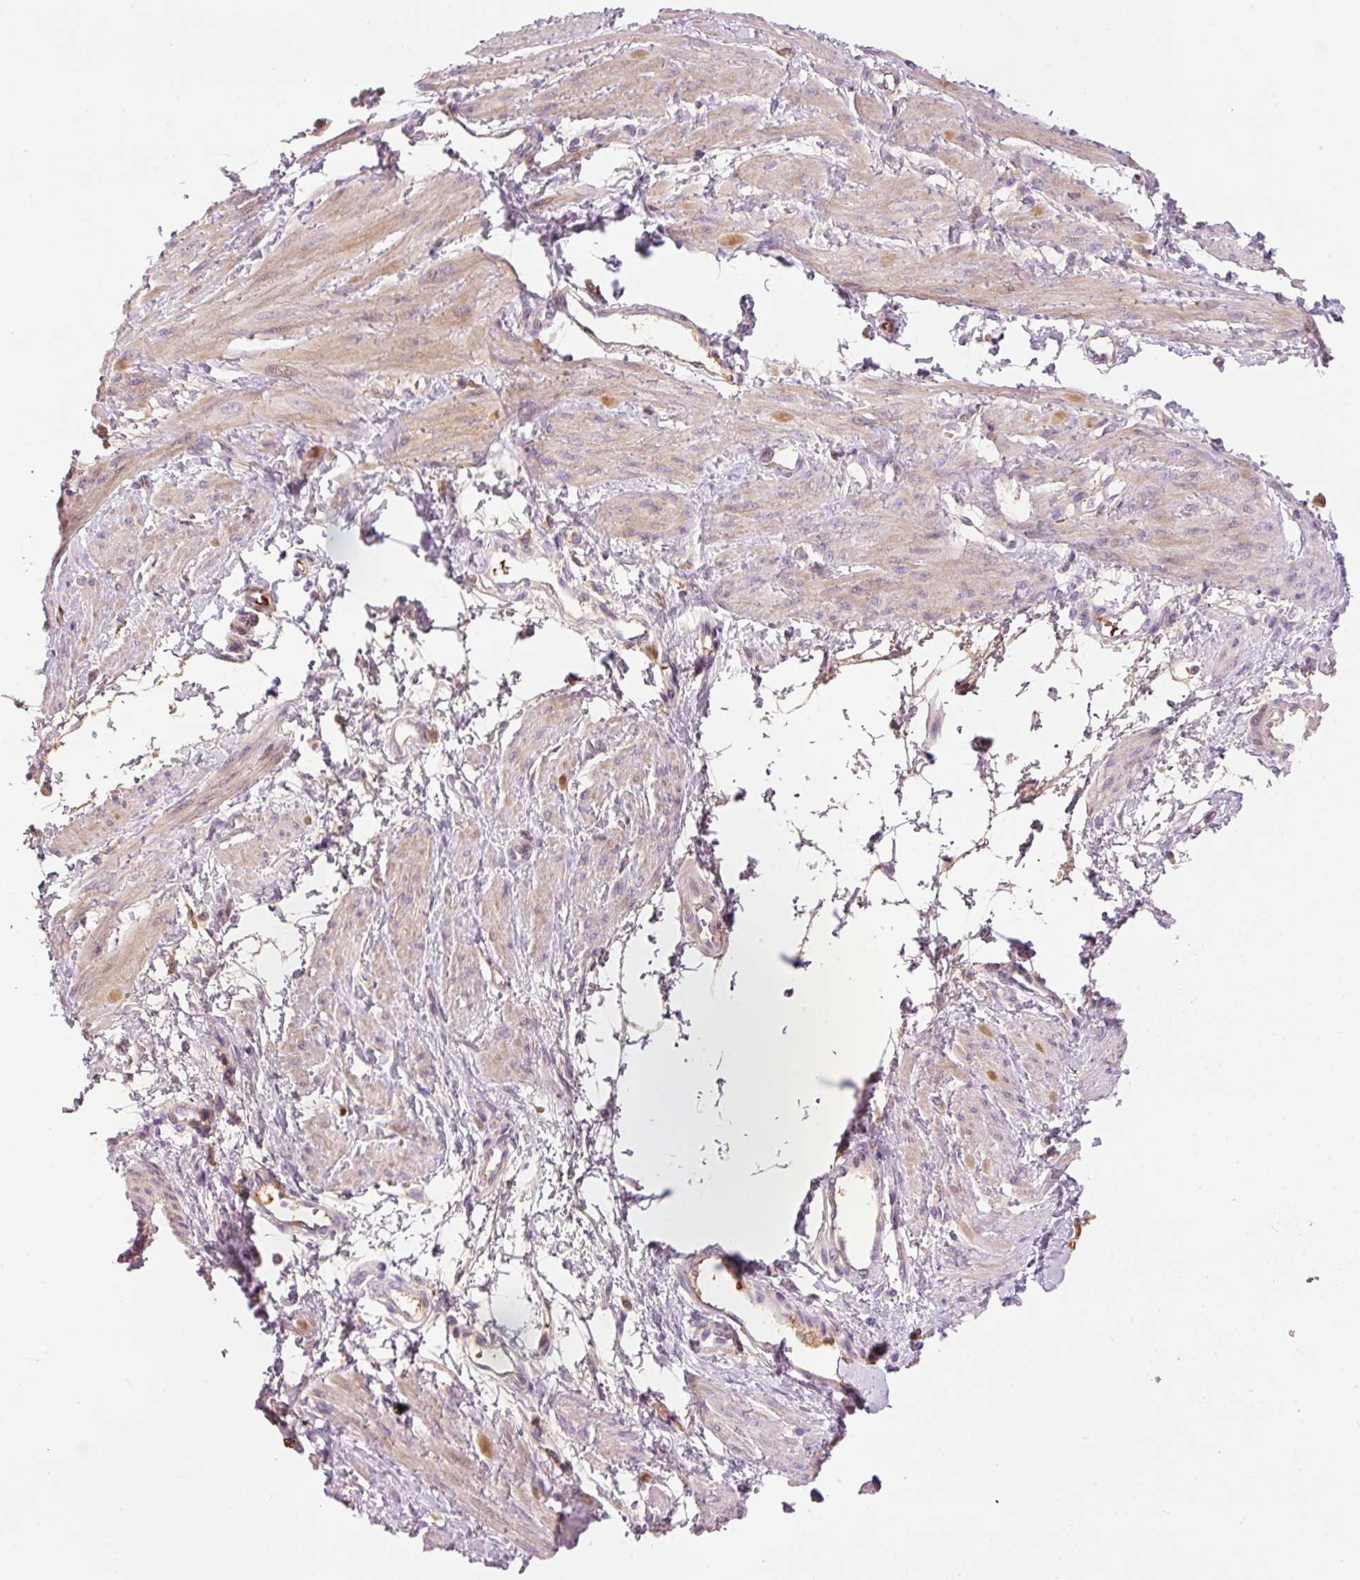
{"staining": {"intensity": "weak", "quantity": "<25%", "location": "cytoplasmic/membranous"}, "tissue": "smooth muscle", "cell_type": "Smooth muscle cells", "image_type": "normal", "snomed": [{"axis": "morphology", "description": "Normal tissue, NOS"}, {"axis": "topography", "description": "Smooth muscle"}, {"axis": "topography", "description": "Uterus"}], "caption": "The image demonstrates no significant expression in smooth muscle cells of smooth muscle.", "gene": "CMTM8", "patient": {"sex": "female", "age": 39}}